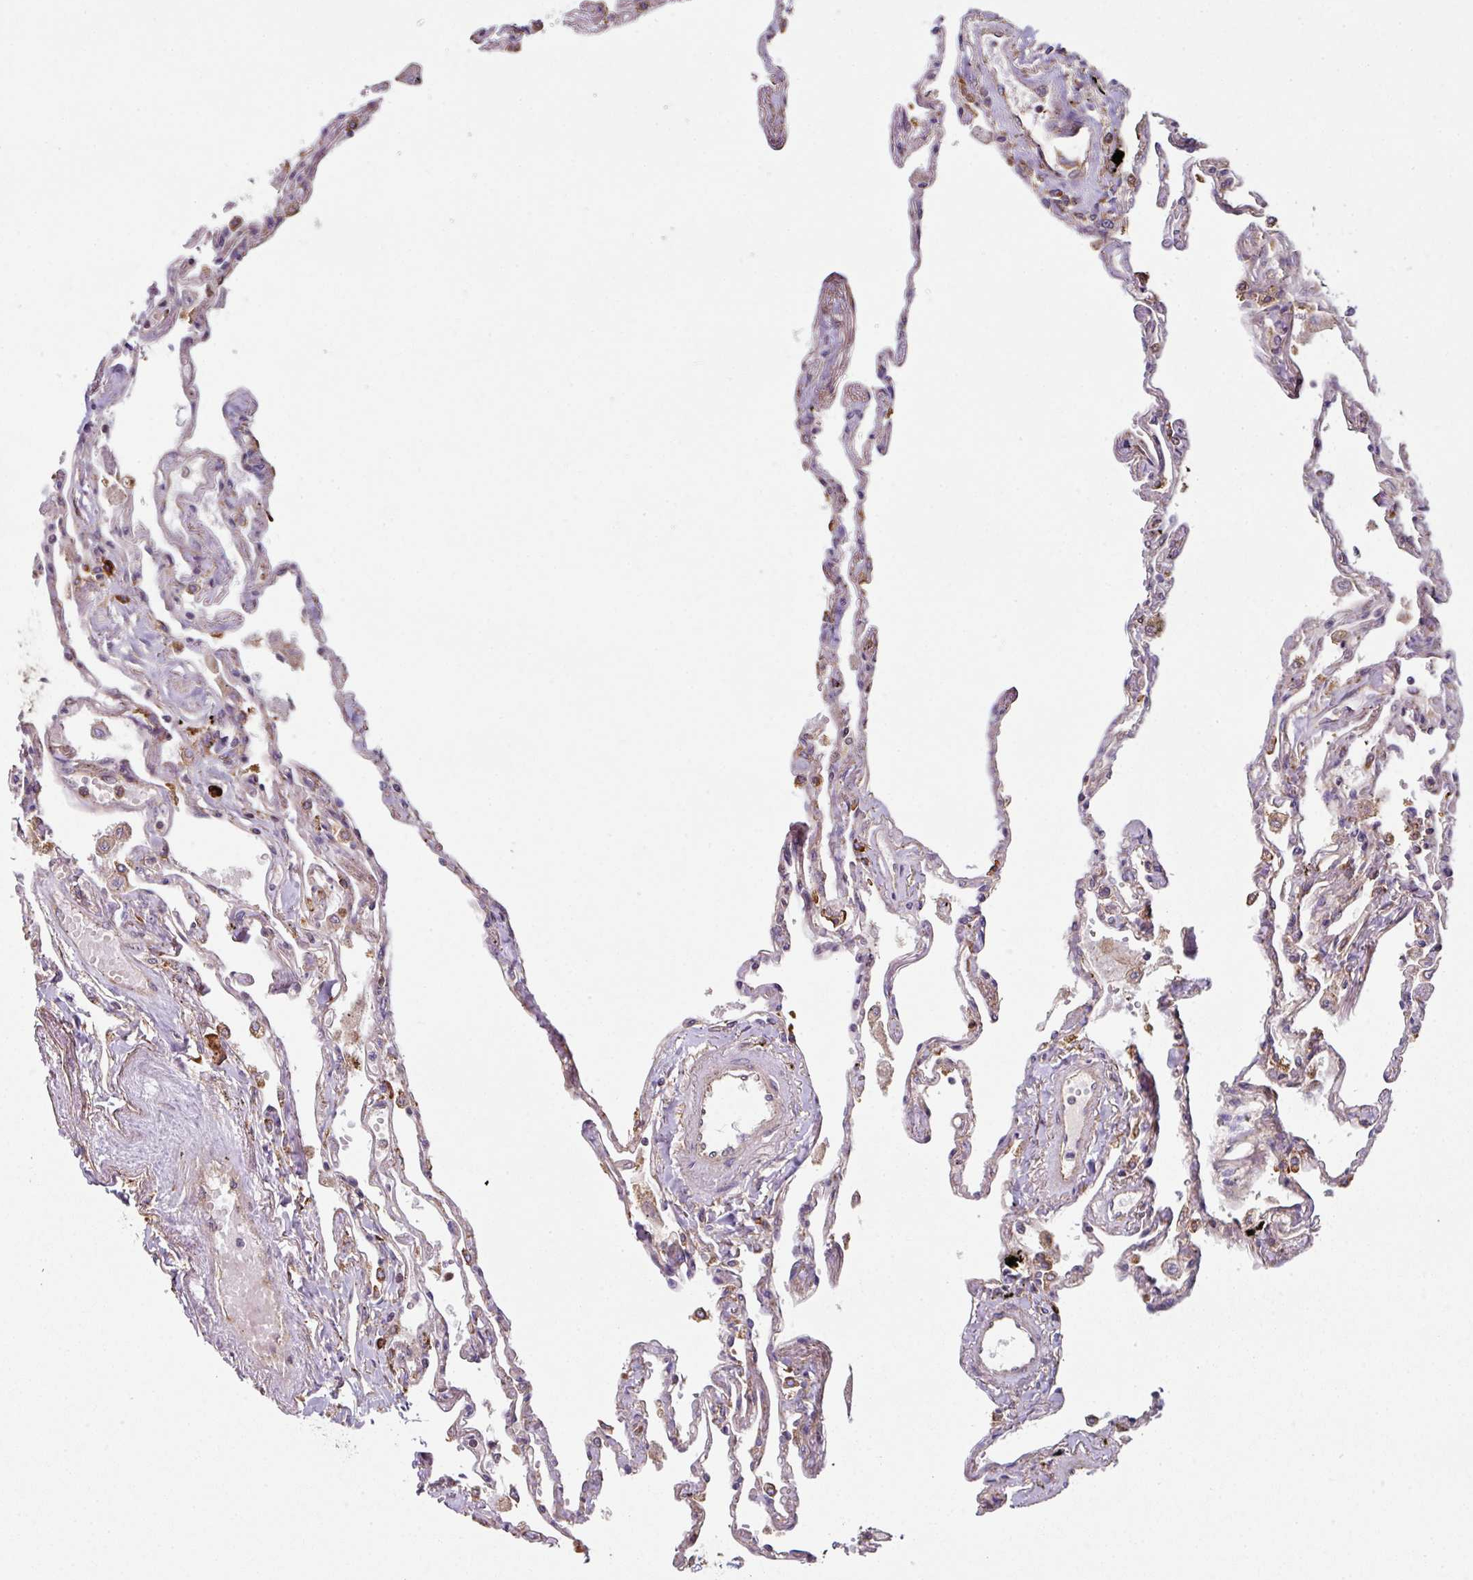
{"staining": {"intensity": "moderate", "quantity": "25%-75%", "location": "cytoplasmic/membranous"}, "tissue": "lung", "cell_type": "Alveolar cells", "image_type": "normal", "snomed": [{"axis": "morphology", "description": "Normal tissue, NOS"}, {"axis": "topography", "description": "Lung"}], "caption": "Immunohistochemistry (IHC) of unremarkable lung displays medium levels of moderate cytoplasmic/membranous positivity in approximately 25%-75% of alveolar cells. The staining is performed using DAB brown chromogen to label protein expression. The nuclei are counter-stained blue using hematoxylin.", "gene": "FAT4", "patient": {"sex": "female", "age": 67}}